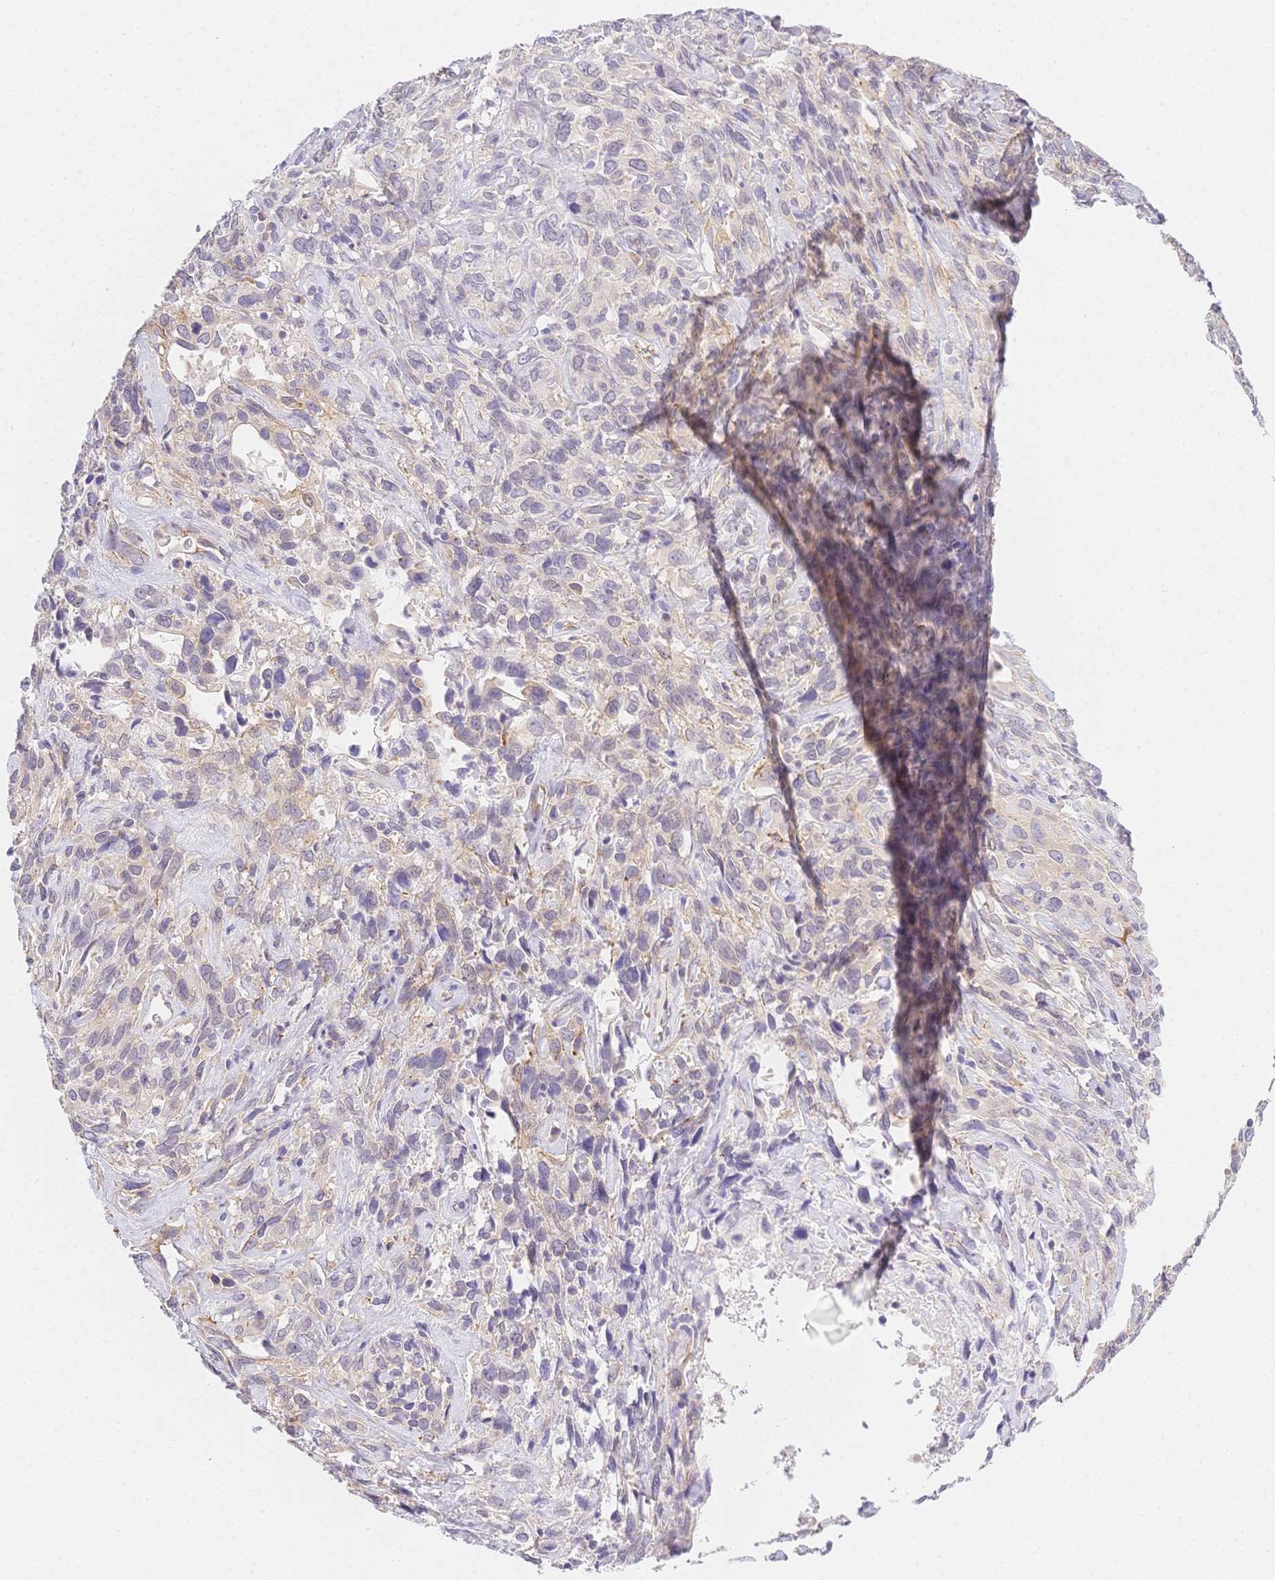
{"staining": {"intensity": "negative", "quantity": "none", "location": "none"}, "tissue": "cervical cancer", "cell_type": "Tumor cells", "image_type": "cancer", "snomed": [{"axis": "morphology", "description": "Normal tissue, NOS"}, {"axis": "morphology", "description": "Squamous cell carcinoma, NOS"}, {"axis": "topography", "description": "Cervix"}], "caption": "Photomicrograph shows no significant protein expression in tumor cells of cervical cancer (squamous cell carcinoma).", "gene": "CSN1S1", "patient": {"sex": "female", "age": 51}}